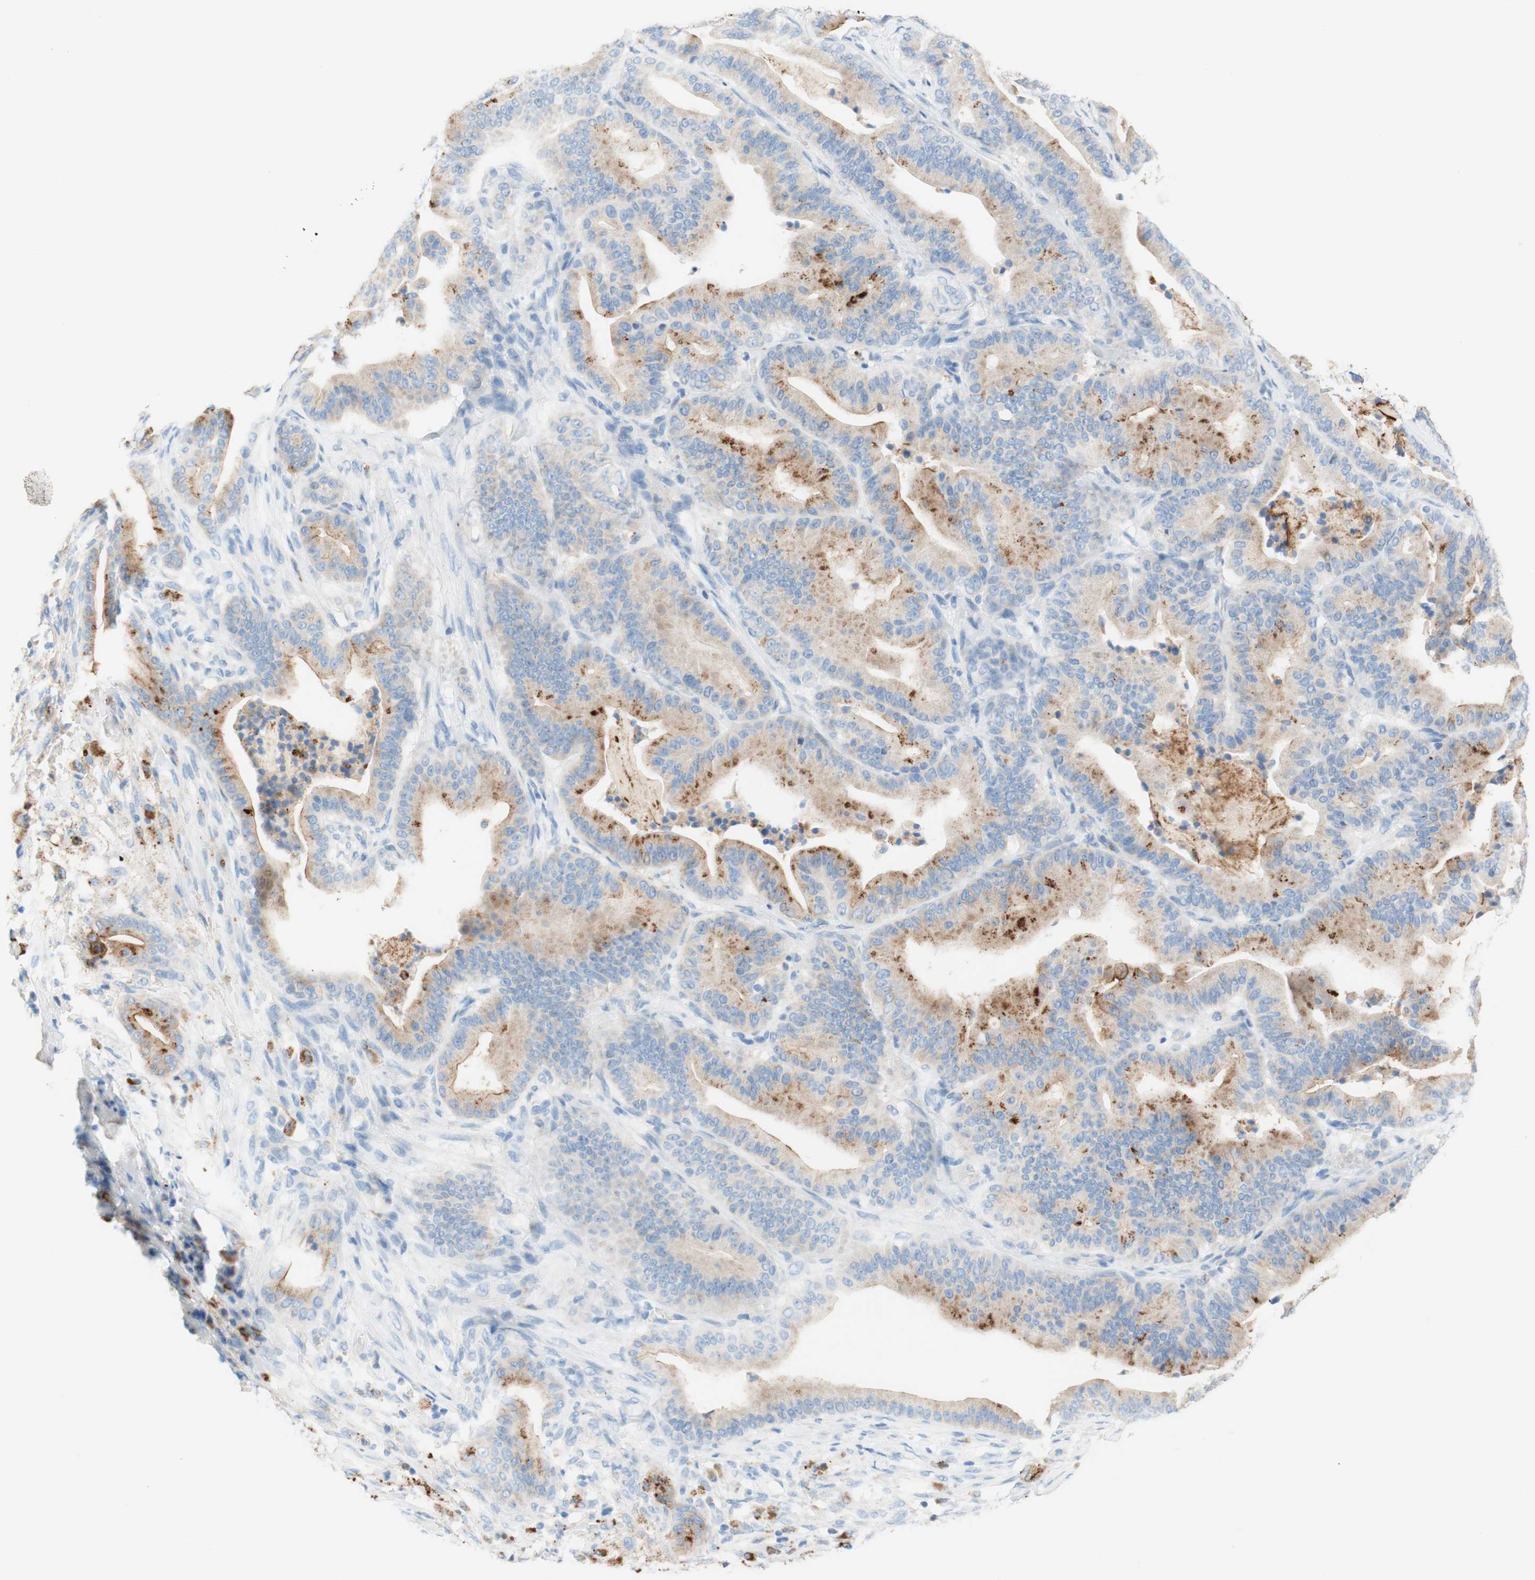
{"staining": {"intensity": "moderate", "quantity": "<25%", "location": "cytoplasmic/membranous"}, "tissue": "pancreatic cancer", "cell_type": "Tumor cells", "image_type": "cancer", "snomed": [{"axis": "morphology", "description": "Adenocarcinoma, NOS"}, {"axis": "topography", "description": "Pancreas"}], "caption": "There is low levels of moderate cytoplasmic/membranous staining in tumor cells of pancreatic cancer, as demonstrated by immunohistochemical staining (brown color).", "gene": "CEACAM1", "patient": {"sex": "male", "age": 63}}